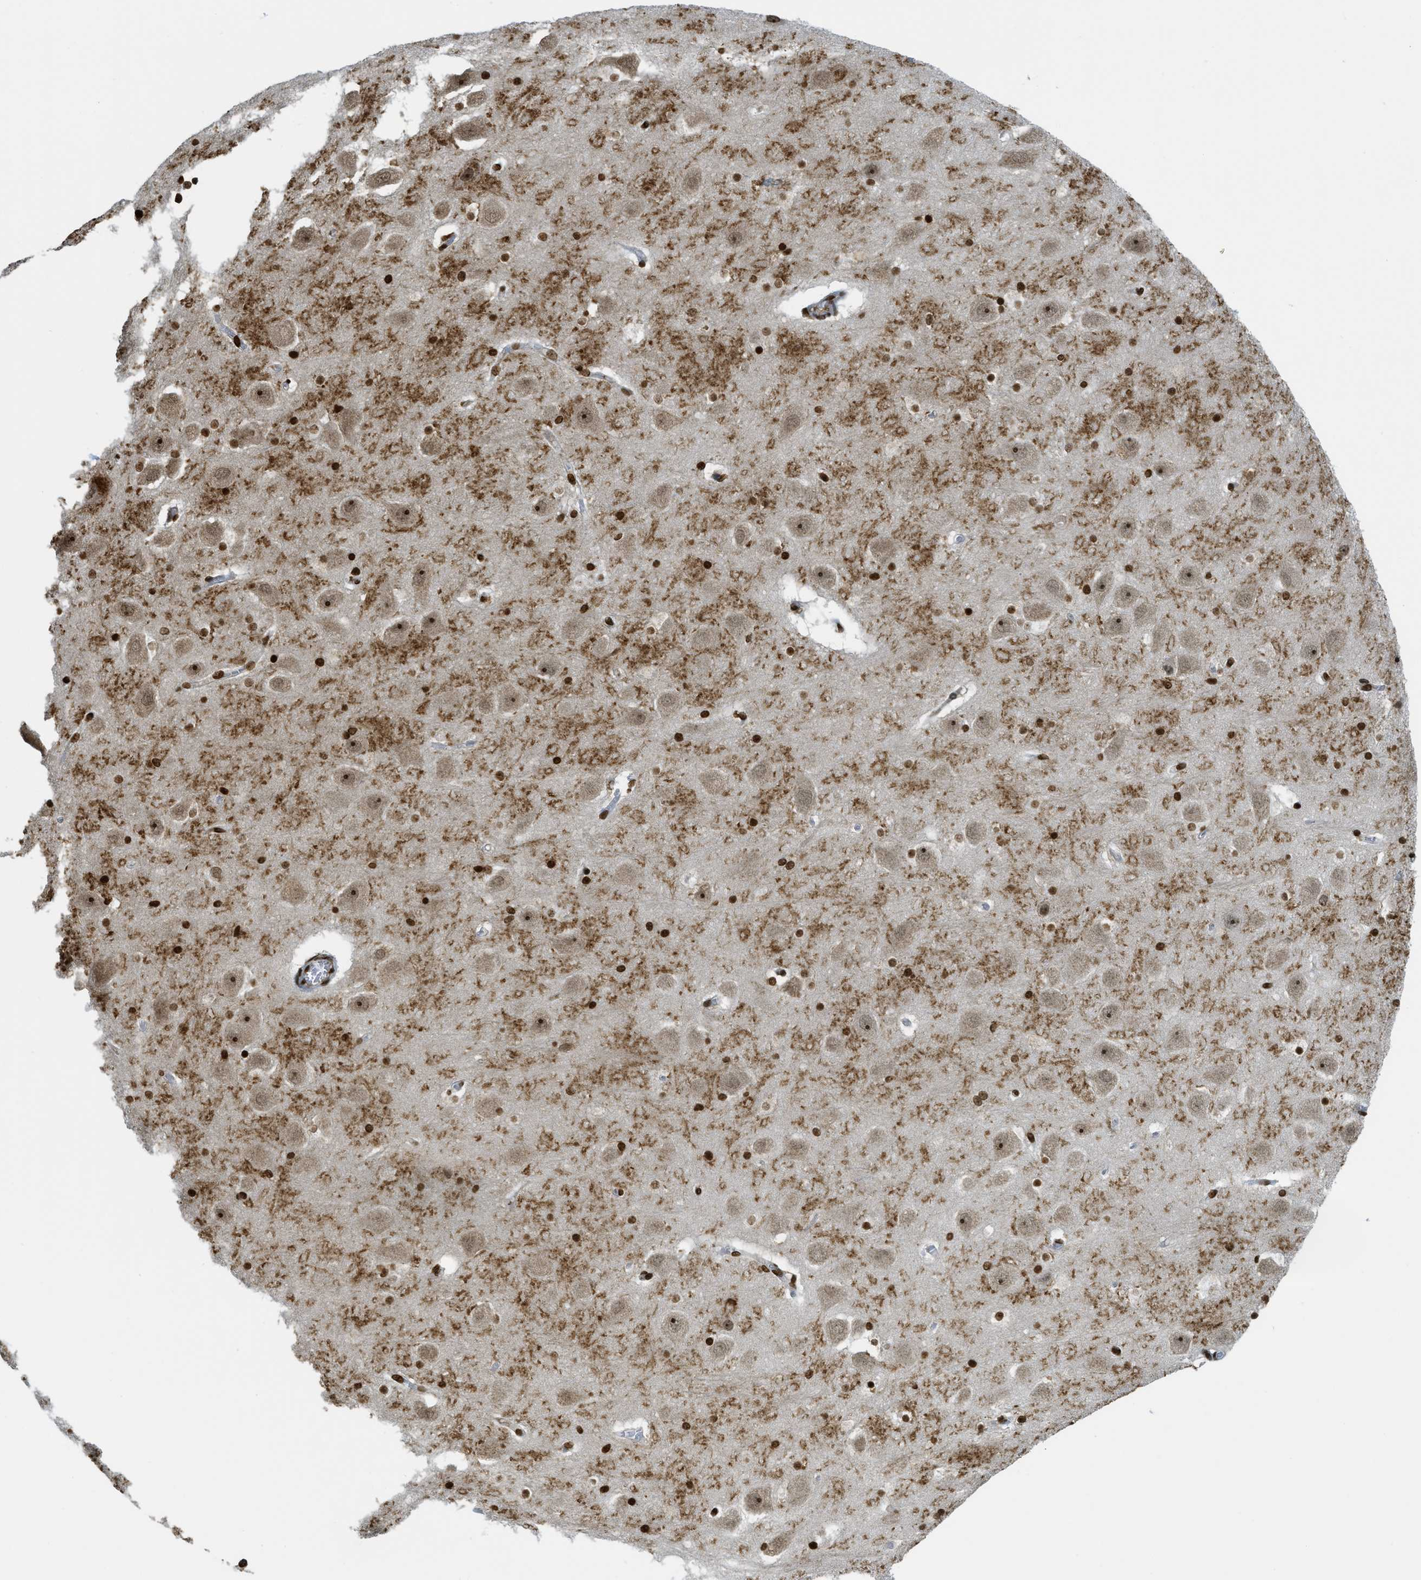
{"staining": {"intensity": "strong", "quantity": "25%-75%", "location": "nuclear"}, "tissue": "hippocampus", "cell_type": "Glial cells", "image_type": "normal", "snomed": [{"axis": "morphology", "description": "Normal tissue, NOS"}, {"axis": "topography", "description": "Hippocampus"}], "caption": "About 25%-75% of glial cells in normal human hippocampus exhibit strong nuclear protein staining as visualized by brown immunohistochemical staining.", "gene": "WDR4", "patient": {"sex": "male", "age": 45}}